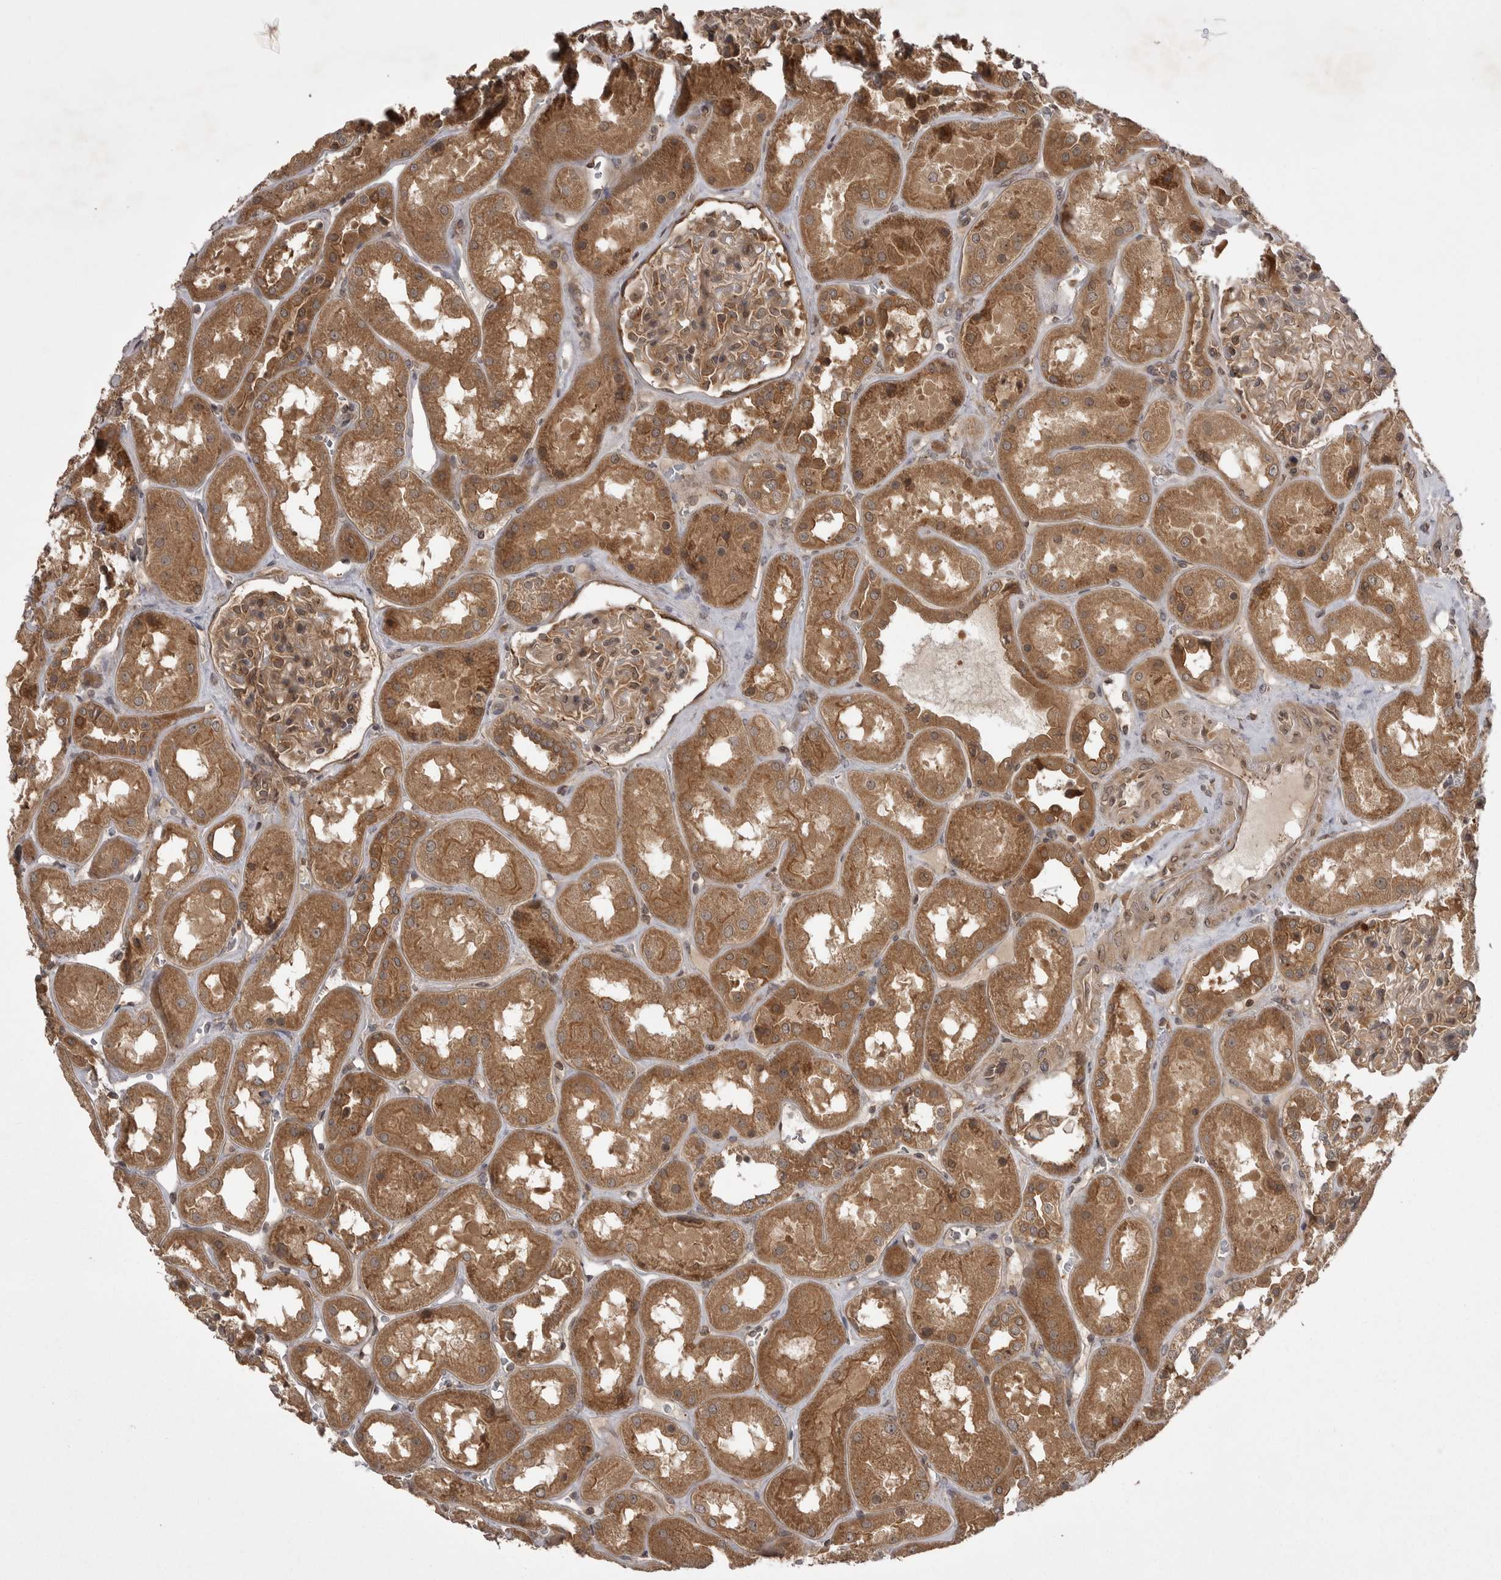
{"staining": {"intensity": "moderate", "quantity": ">75%", "location": "cytoplasmic/membranous"}, "tissue": "kidney", "cell_type": "Cells in glomeruli", "image_type": "normal", "snomed": [{"axis": "morphology", "description": "Normal tissue, NOS"}, {"axis": "topography", "description": "Kidney"}], "caption": "Kidney stained with DAB (3,3'-diaminobenzidine) IHC exhibits medium levels of moderate cytoplasmic/membranous expression in about >75% of cells in glomeruli. (DAB IHC with brightfield microscopy, high magnification).", "gene": "STK24", "patient": {"sex": "male", "age": 70}}